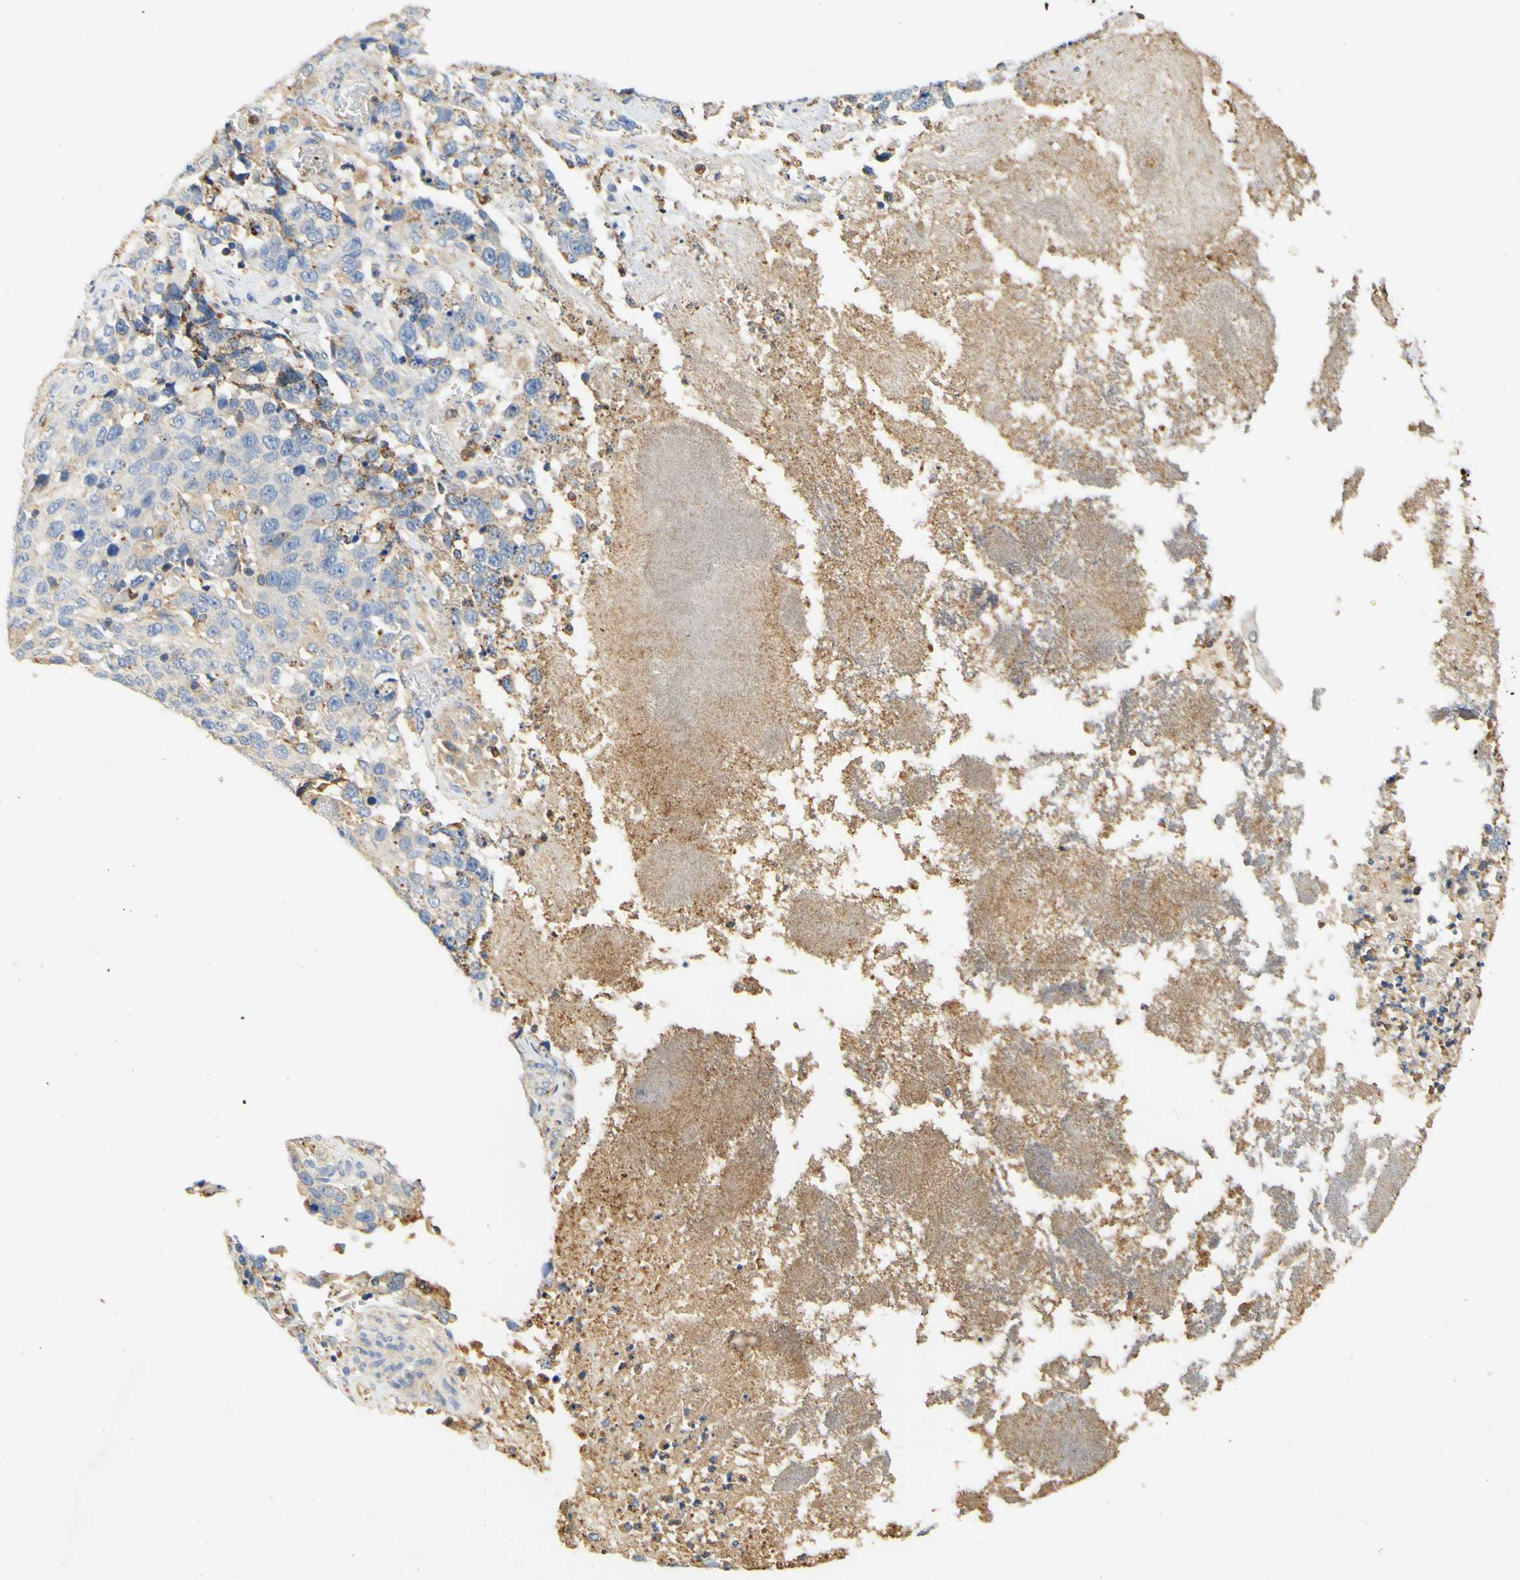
{"staining": {"intensity": "weak", "quantity": "<25%", "location": "cytoplasmic/membranous"}, "tissue": "stomach cancer", "cell_type": "Tumor cells", "image_type": "cancer", "snomed": [{"axis": "morphology", "description": "Normal tissue, NOS"}, {"axis": "morphology", "description": "Adenocarcinoma, NOS"}, {"axis": "topography", "description": "Stomach"}], "caption": "This is an immunohistochemistry micrograph of adenocarcinoma (stomach). There is no positivity in tumor cells.", "gene": "PCDH7", "patient": {"sex": "male", "age": 48}}